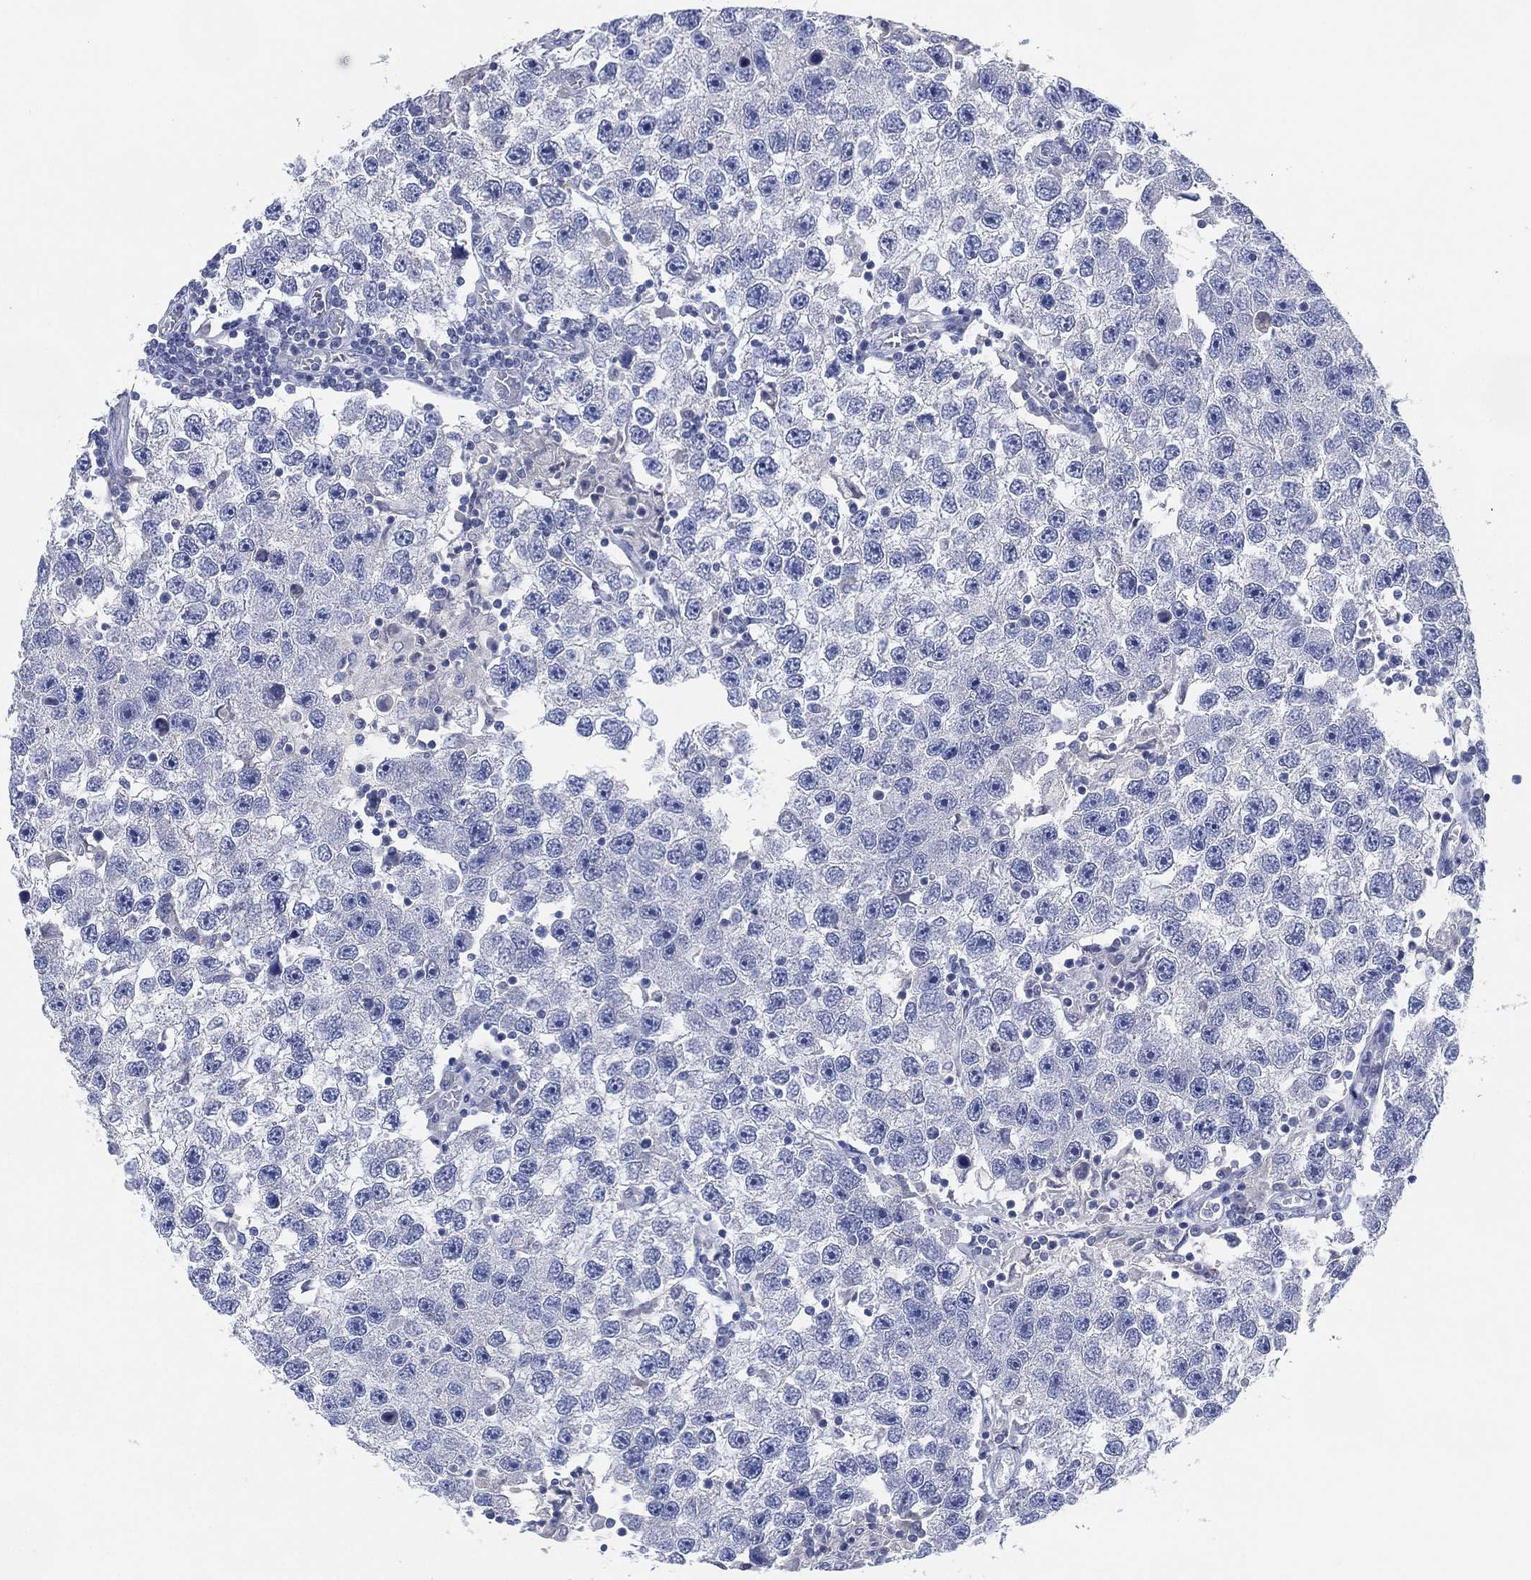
{"staining": {"intensity": "negative", "quantity": "none", "location": "none"}, "tissue": "testis cancer", "cell_type": "Tumor cells", "image_type": "cancer", "snomed": [{"axis": "morphology", "description": "Seminoma, NOS"}, {"axis": "topography", "description": "Testis"}], "caption": "Tumor cells show no significant expression in testis seminoma.", "gene": "ADAD2", "patient": {"sex": "male", "age": 26}}